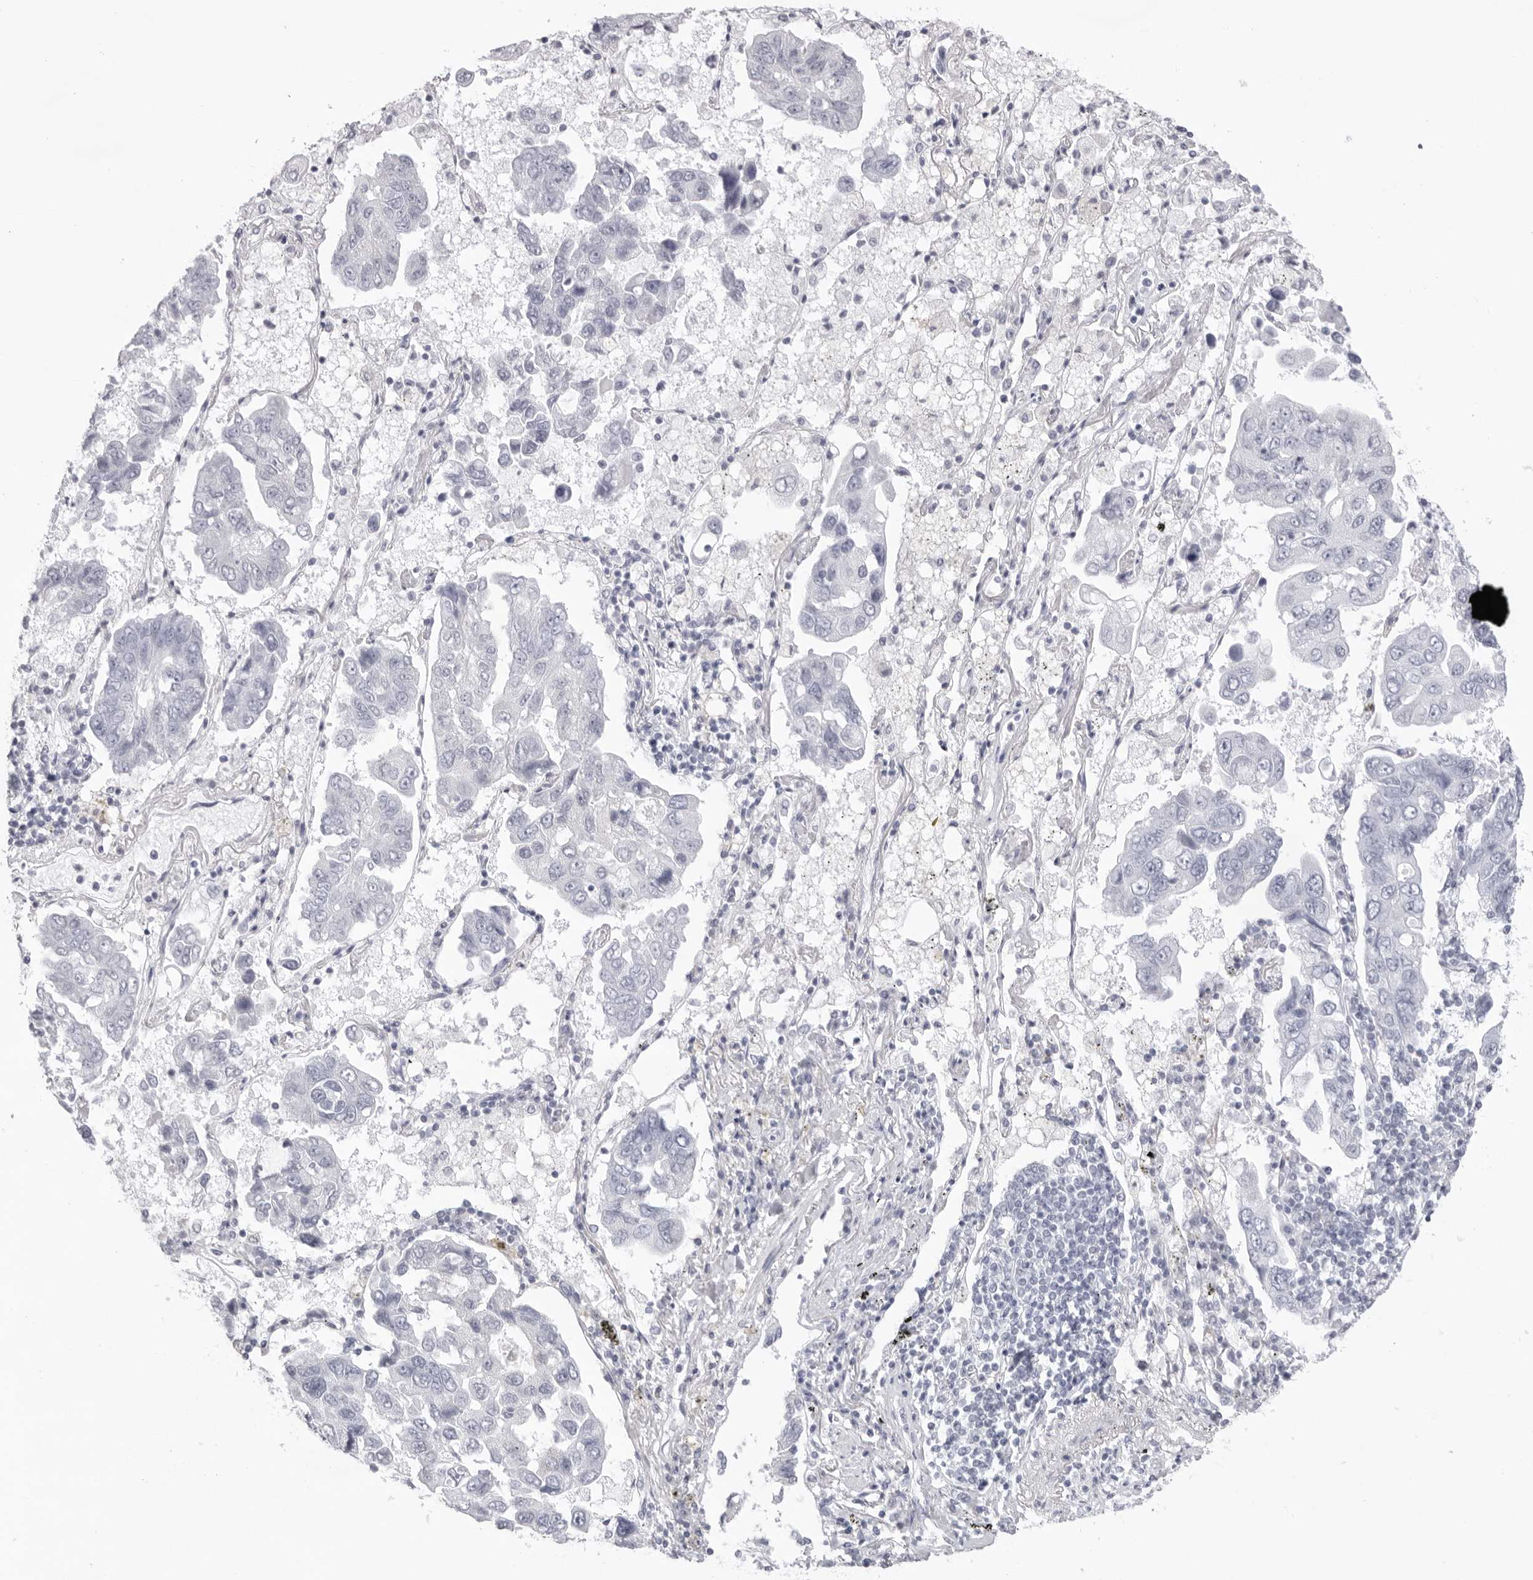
{"staining": {"intensity": "negative", "quantity": "none", "location": "none"}, "tissue": "lung cancer", "cell_type": "Tumor cells", "image_type": "cancer", "snomed": [{"axis": "morphology", "description": "Adenocarcinoma, NOS"}, {"axis": "topography", "description": "Lung"}], "caption": "Immunohistochemistry (IHC) photomicrograph of human adenocarcinoma (lung) stained for a protein (brown), which reveals no positivity in tumor cells.", "gene": "KLK12", "patient": {"sex": "male", "age": 64}}